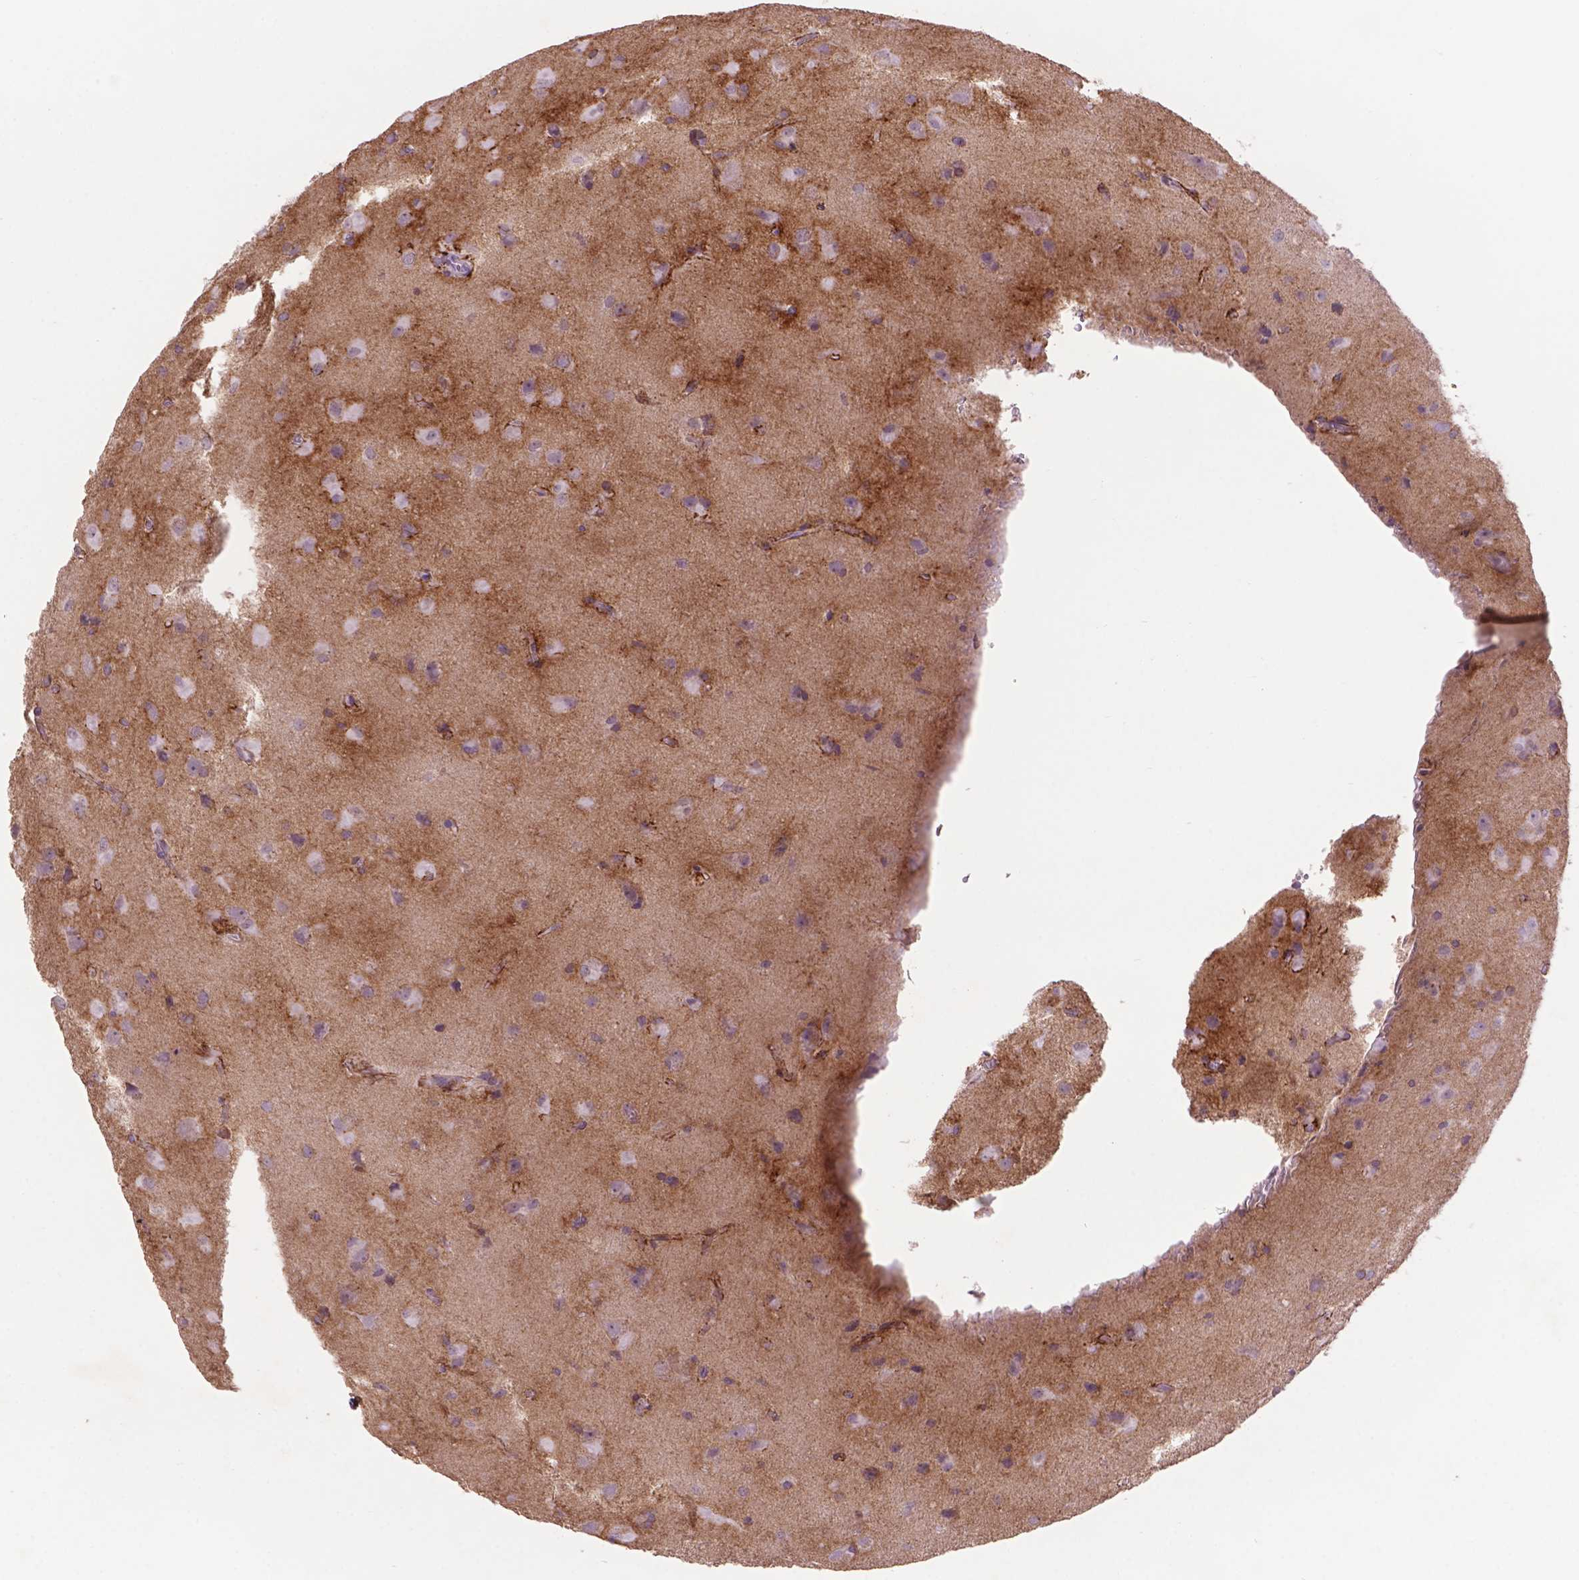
{"staining": {"intensity": "negative", "quantity": "none", "location": "none"}, "tissue": "glioma", "cell_type": "Tumor cells", "image_type": "cancer", "snomed": [{"axis": "morphology", "description": "Glioma, malignant, Low grade"}, {"axis": "topography", "description": "Brain"}], "caption": "Tumor cells are negative for brown protein staining in glioma.", "gene": "LRRC3C", "patient": {"sex": "male", "age": 58}}